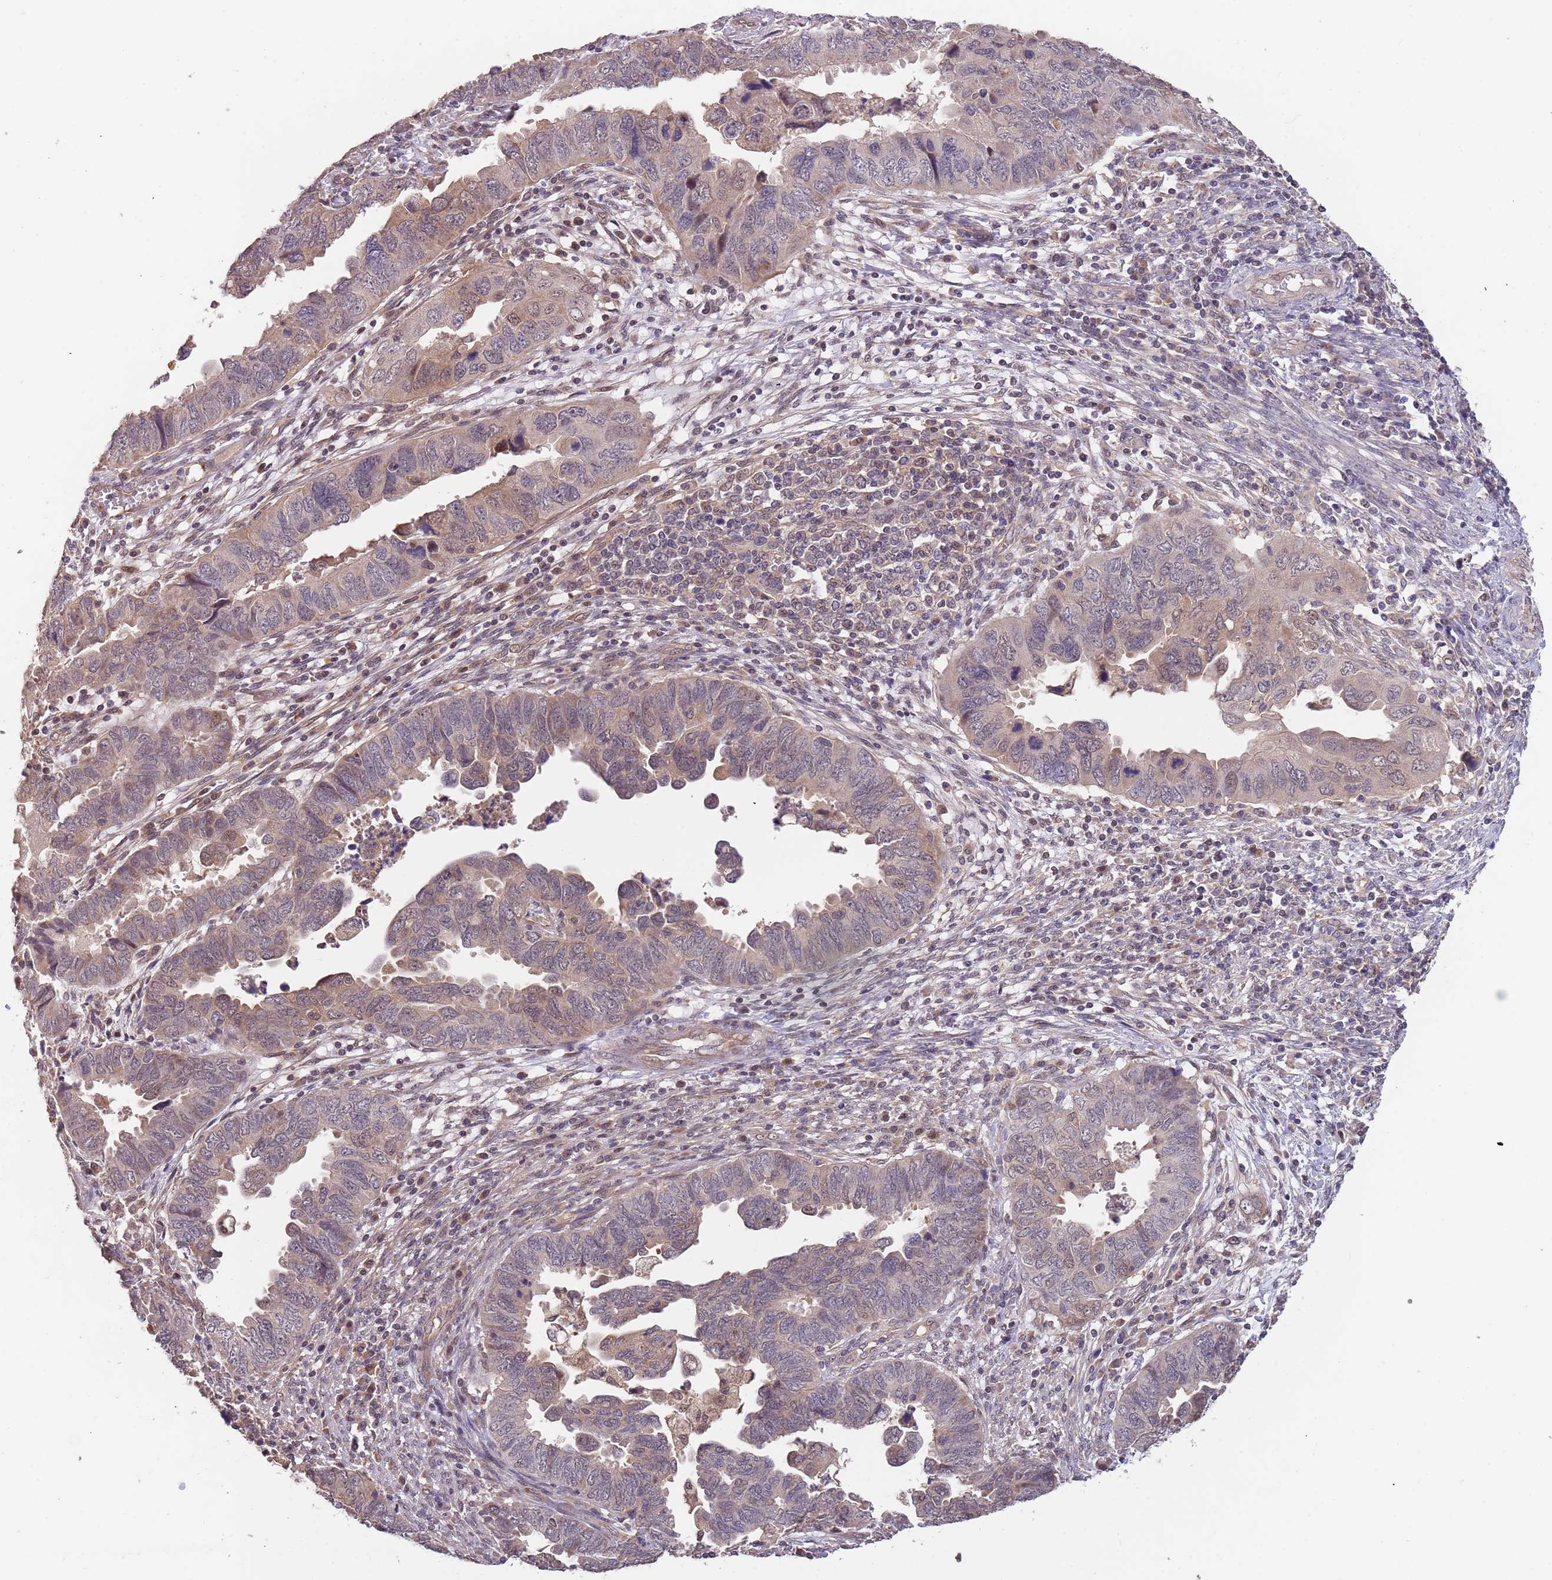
{"staining": {"intensity": "weak", "quantity": "<25%", "location": "cytoplasmic/membranous,nuclear"}, "tissue": "endometrial cancer", "cell_type": "Tumor cells", "image_type": "cancer", "snomed": [{"axis": "morphology", "description": "Adenocarcinoma, NOS"}, {"axis": "topography", "description": "Endometrium"}], "caption": "Tumor cells are negative for brown protein staining in endometrial cancer (adenocarcinoma).", "gene": "TMEM64", "patient": {"sex": "female", "age": 79}}